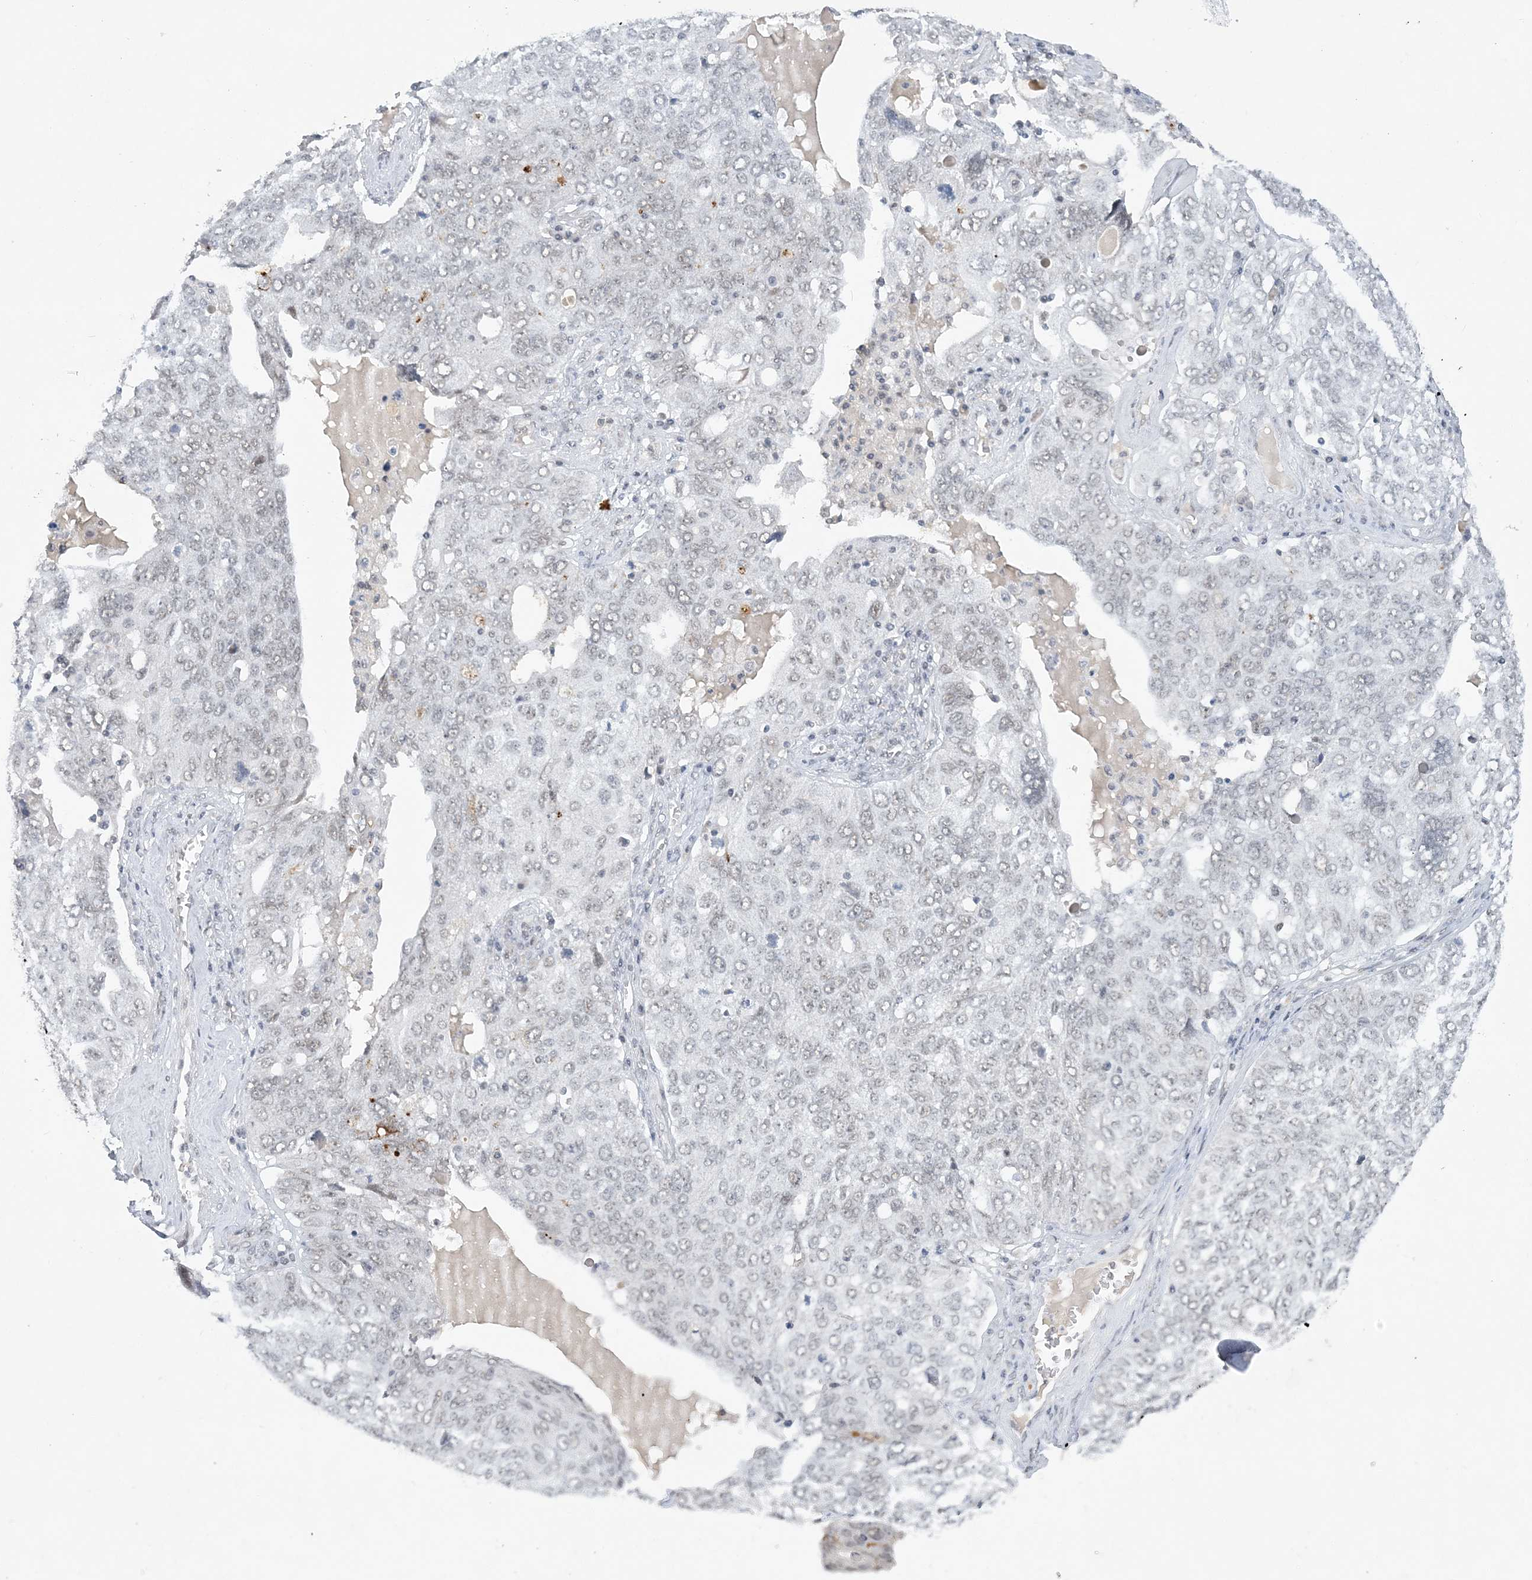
{"staining": {"intensity": "negative", "quantity": "none", "location": "none"}, "tissue": "ovarian cancer", "cell_type": "Tumor cells", "image_type": "cancer", "snomed": [{"axis": "morphology", "description": "Carcinoma, endometroid"}, {"axis": "topography", "description": "Ovary"}], "caption": "IHC image of human ovarian cancer (endometroid carcinoma) stained for a protein (brown), which shows no expression in tumor cells.", "gene": "KMT2D", "patient": {"sex": "female", "age": 62}}